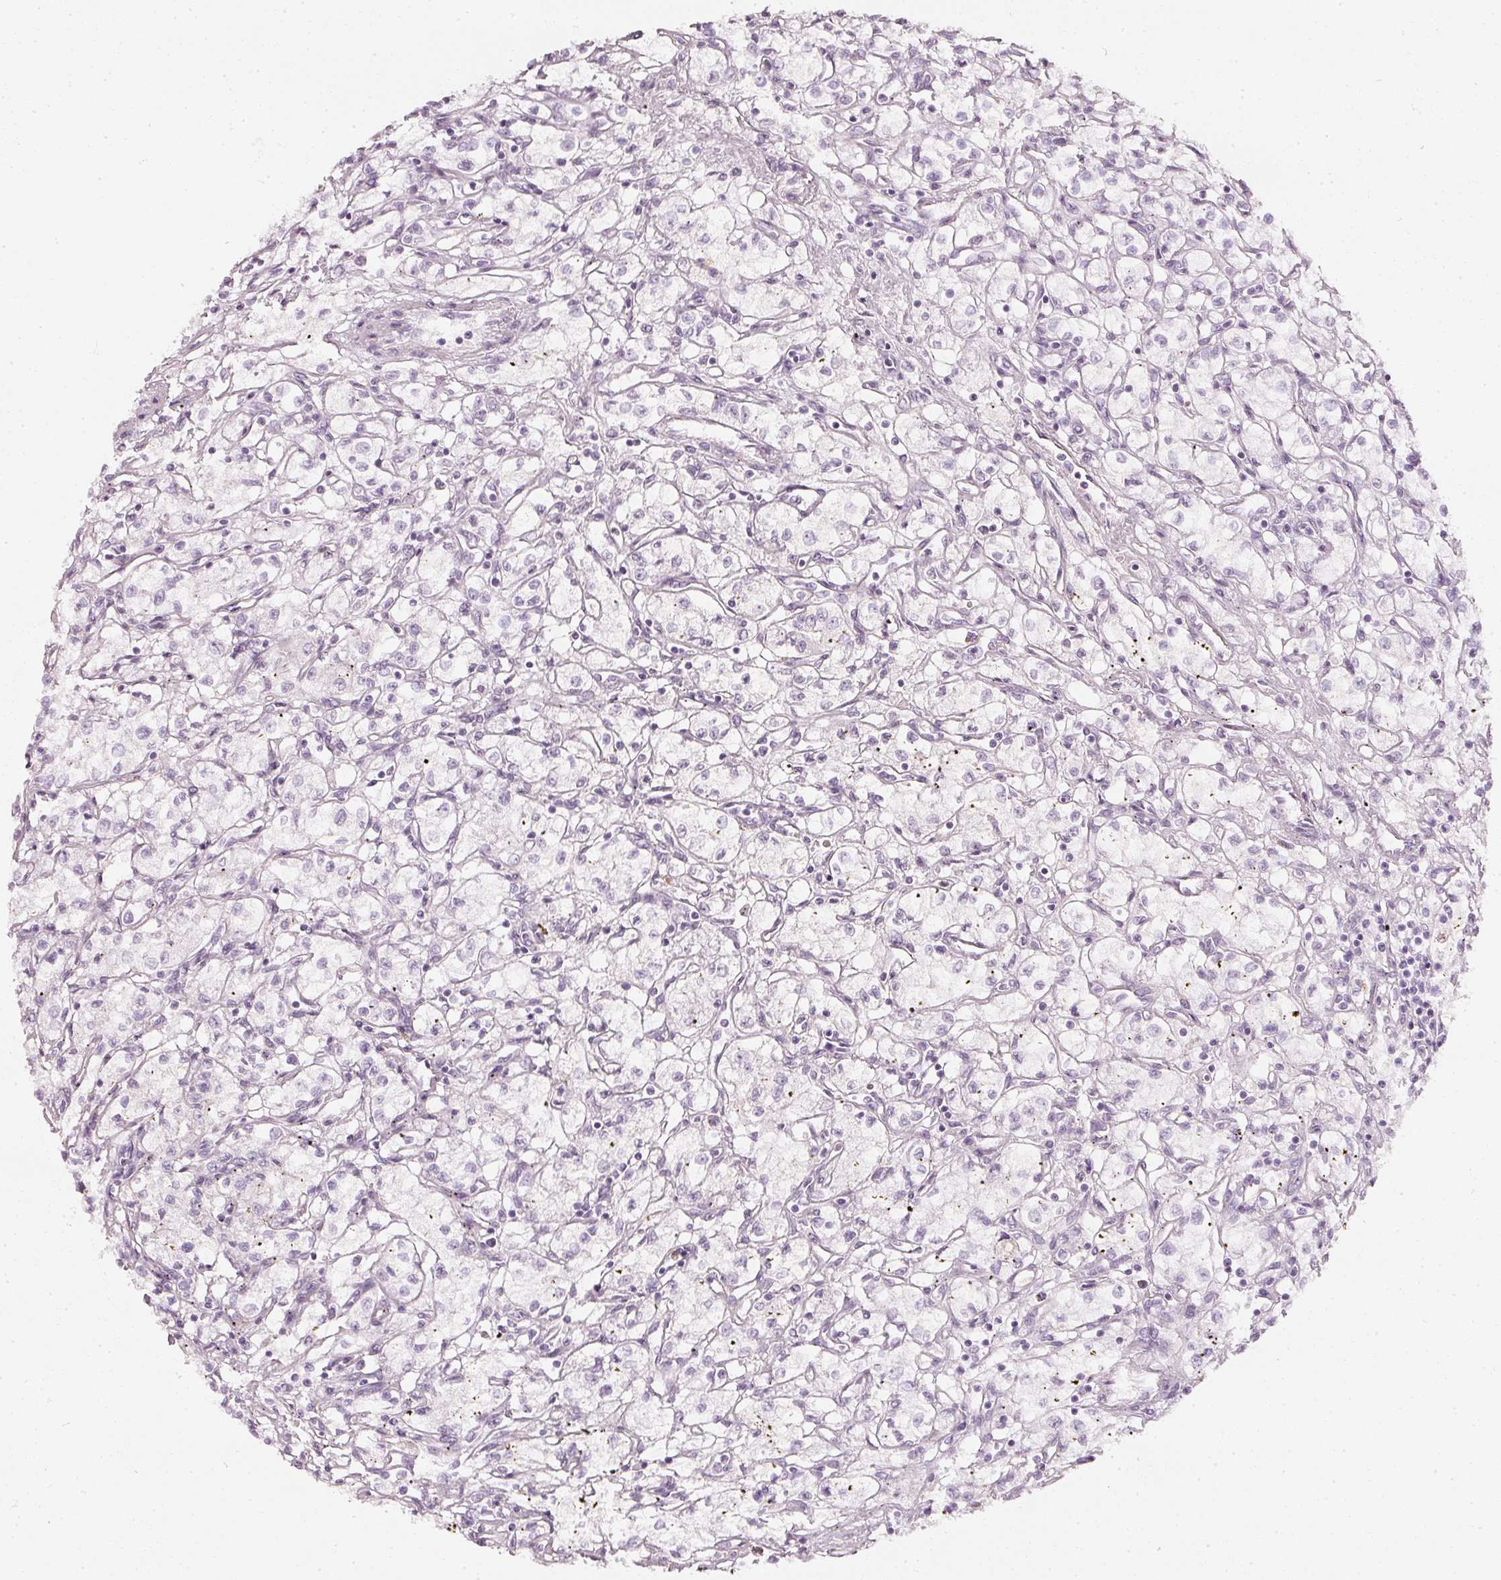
{"staining": {"intensity": "negative", "quantity": "none", "location": "none"}, "tissue": "renal cancer", "cell_type": "Tumor cells", "image_type": "cancer", "snomed": [{"axis": "morphology", "description": "Adenocarcinoma, NOS"}, {"axis": "topography", "description": "Kidney"}], "caption": "Immunohistochemistry of adenocarcinoma (renal) shows no staining in tumor cells.", "gene": "CNP", "patient": {"sex": "male", "age": 59}}